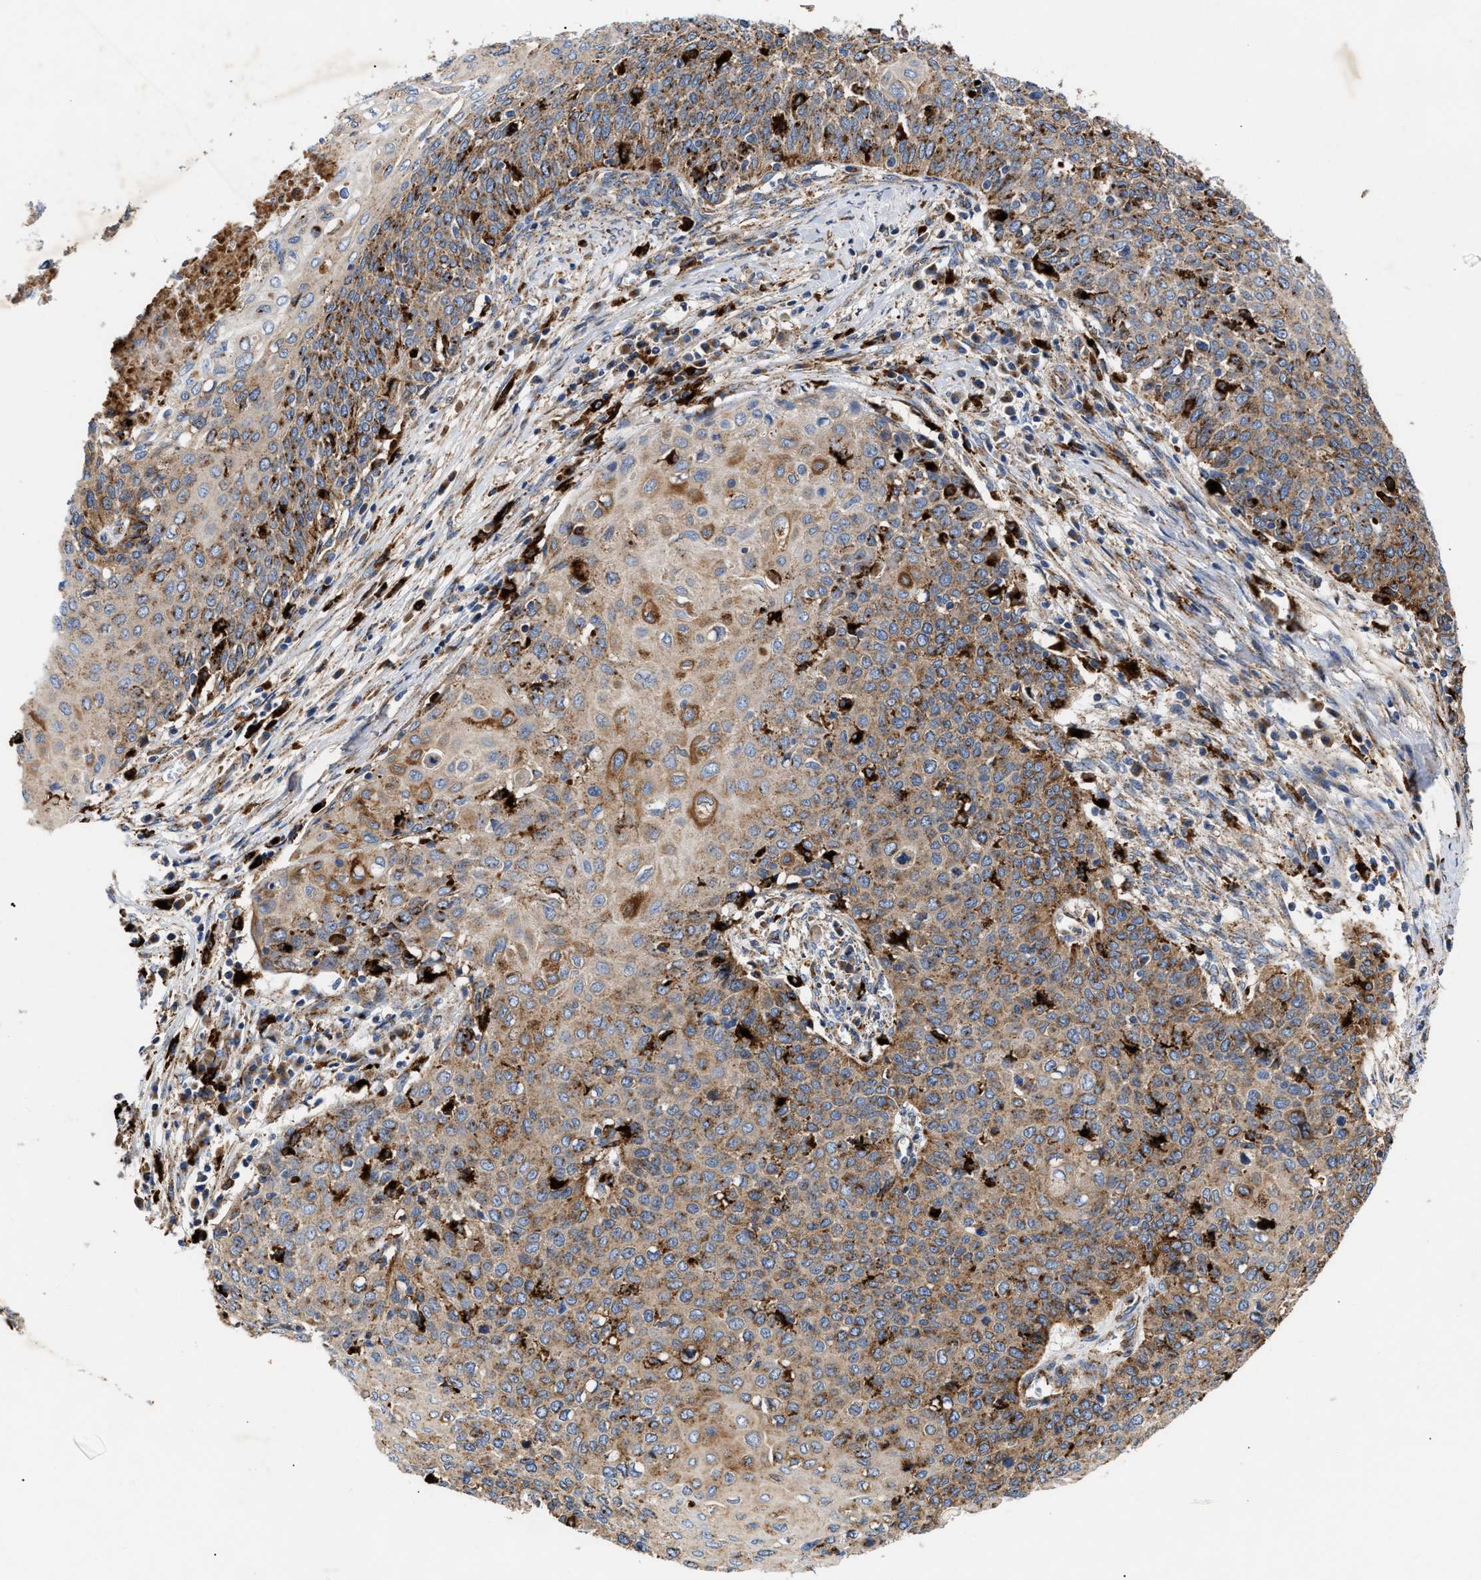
{"staining": {"intensity": "moderate", "quantity": ">75%", "location": "cytoplasmic/membranous"}, "tissue": "cervical cancer", "cell_type": "Tumor cells", "image_type": "cancer", "snomed": [{"axis": "morphology", "description": "Squamous cell carcinoma, NOS"}, {"axis": "topography", "description": "Cervix"}], "caption": "Squamous cell carcinoma (cervical) stained with DAB IHC displays medium levels of moderate cytoplasmic/membranous expression in approximately >75% of tumor cells.", "gene": "CCDC146", "patient": {"sex": "female", "age": 39}}